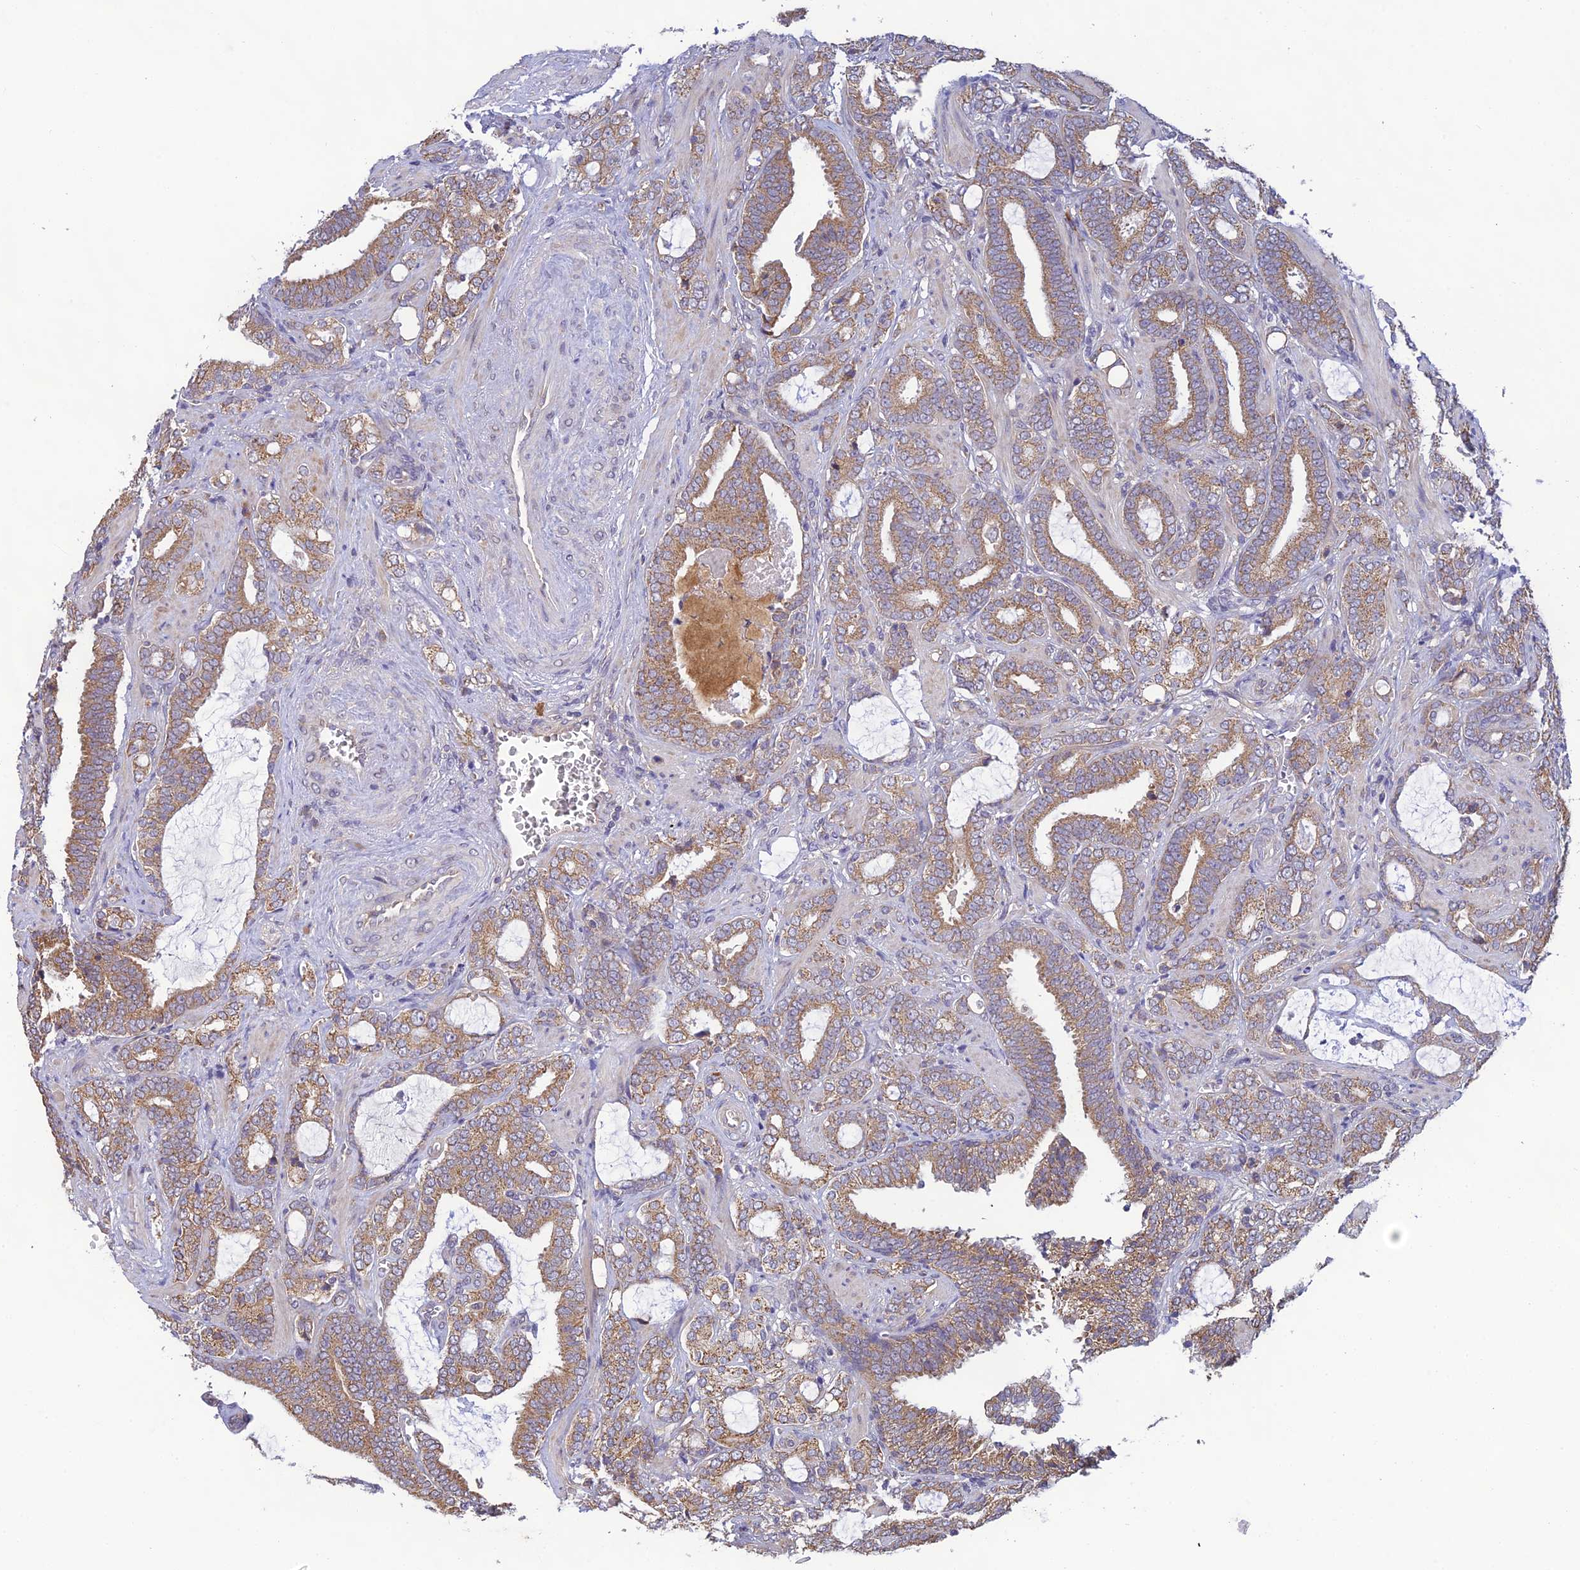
{"staining": {"intensity": "moderate", "quantity": ">75%", "location": "cytoplasmic/membranous"}, "tissue": "prostate cancer", "cell_type": "Tumor cells", "image_type": "cancer", "snomed": [{"axis": "morphology", "description": "Adenocarcinoma, High grade"}, {"axis": "topography", "description": "Prostate and seminal vesicle, NOS"}], "caption": "This histopathology image exhibits high-grade adenocarcinoma (prostate) stained with IHC to label a protein in brown. The cytoplasmic/membranous of tumor cells show moderate positivity for the protein. Nuclei are counter-stained blue.", "gene": "MRNIP", "patient": {"sex": "male", "age": 67}}